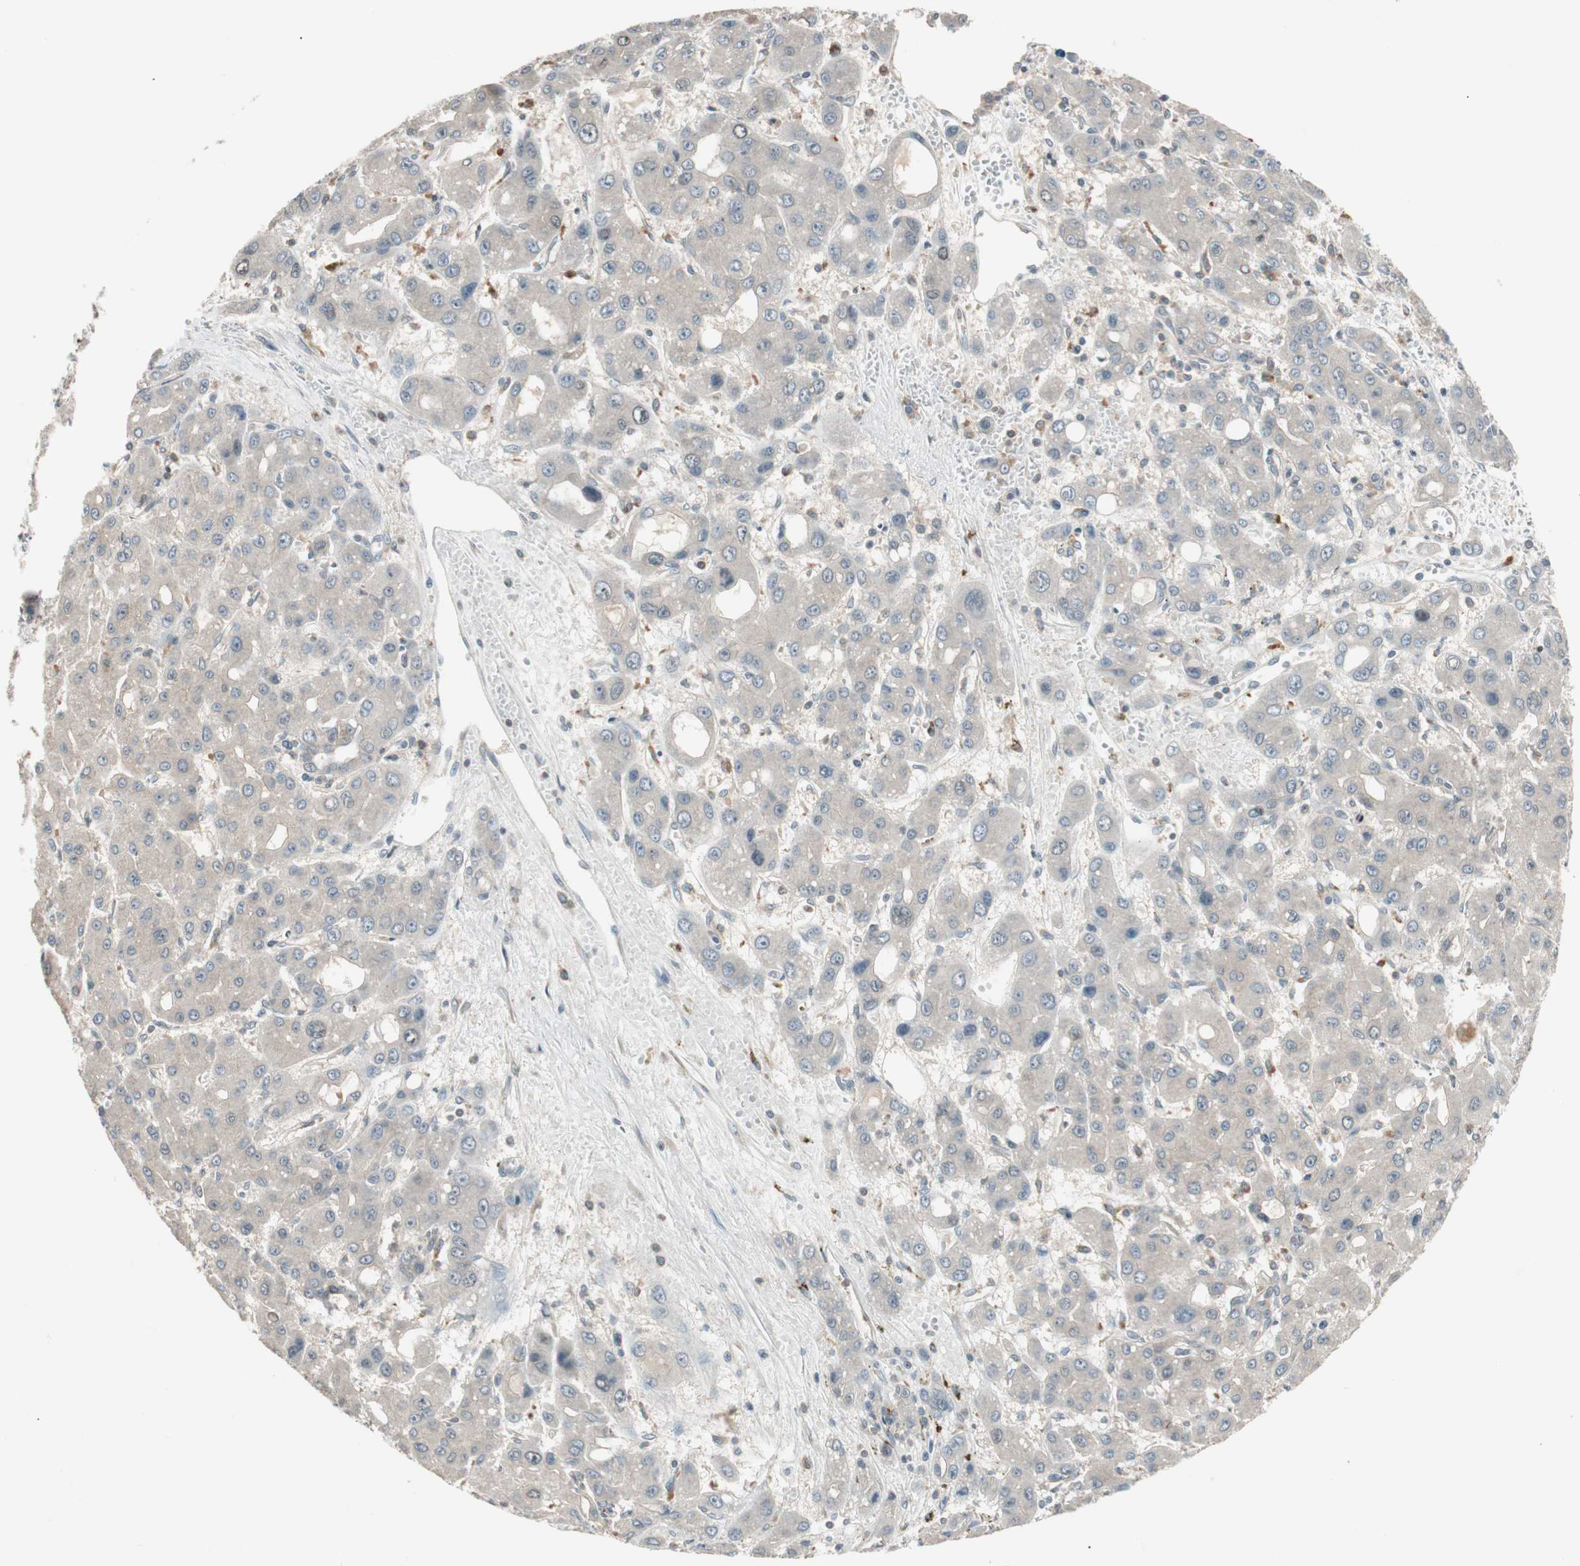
{"staining": {"intensity": "negative", "quantity": "none", "location": "none"}, "tissue": "liver cancer", "cell_type": "Tumor cells", "image_type": "cancer", "snomed": [{"axis": "morphology", "description": "Carcinoma, Hepatocellular, NOS"}, {"axis": "topography", "description": "Liver"}], "caption": "Tumor cells are negative for brown protein staining in liver hepatocellular carcinoma.", "gene": "ATP6AP2", "patient": {"sex": "male", "age": 55}}